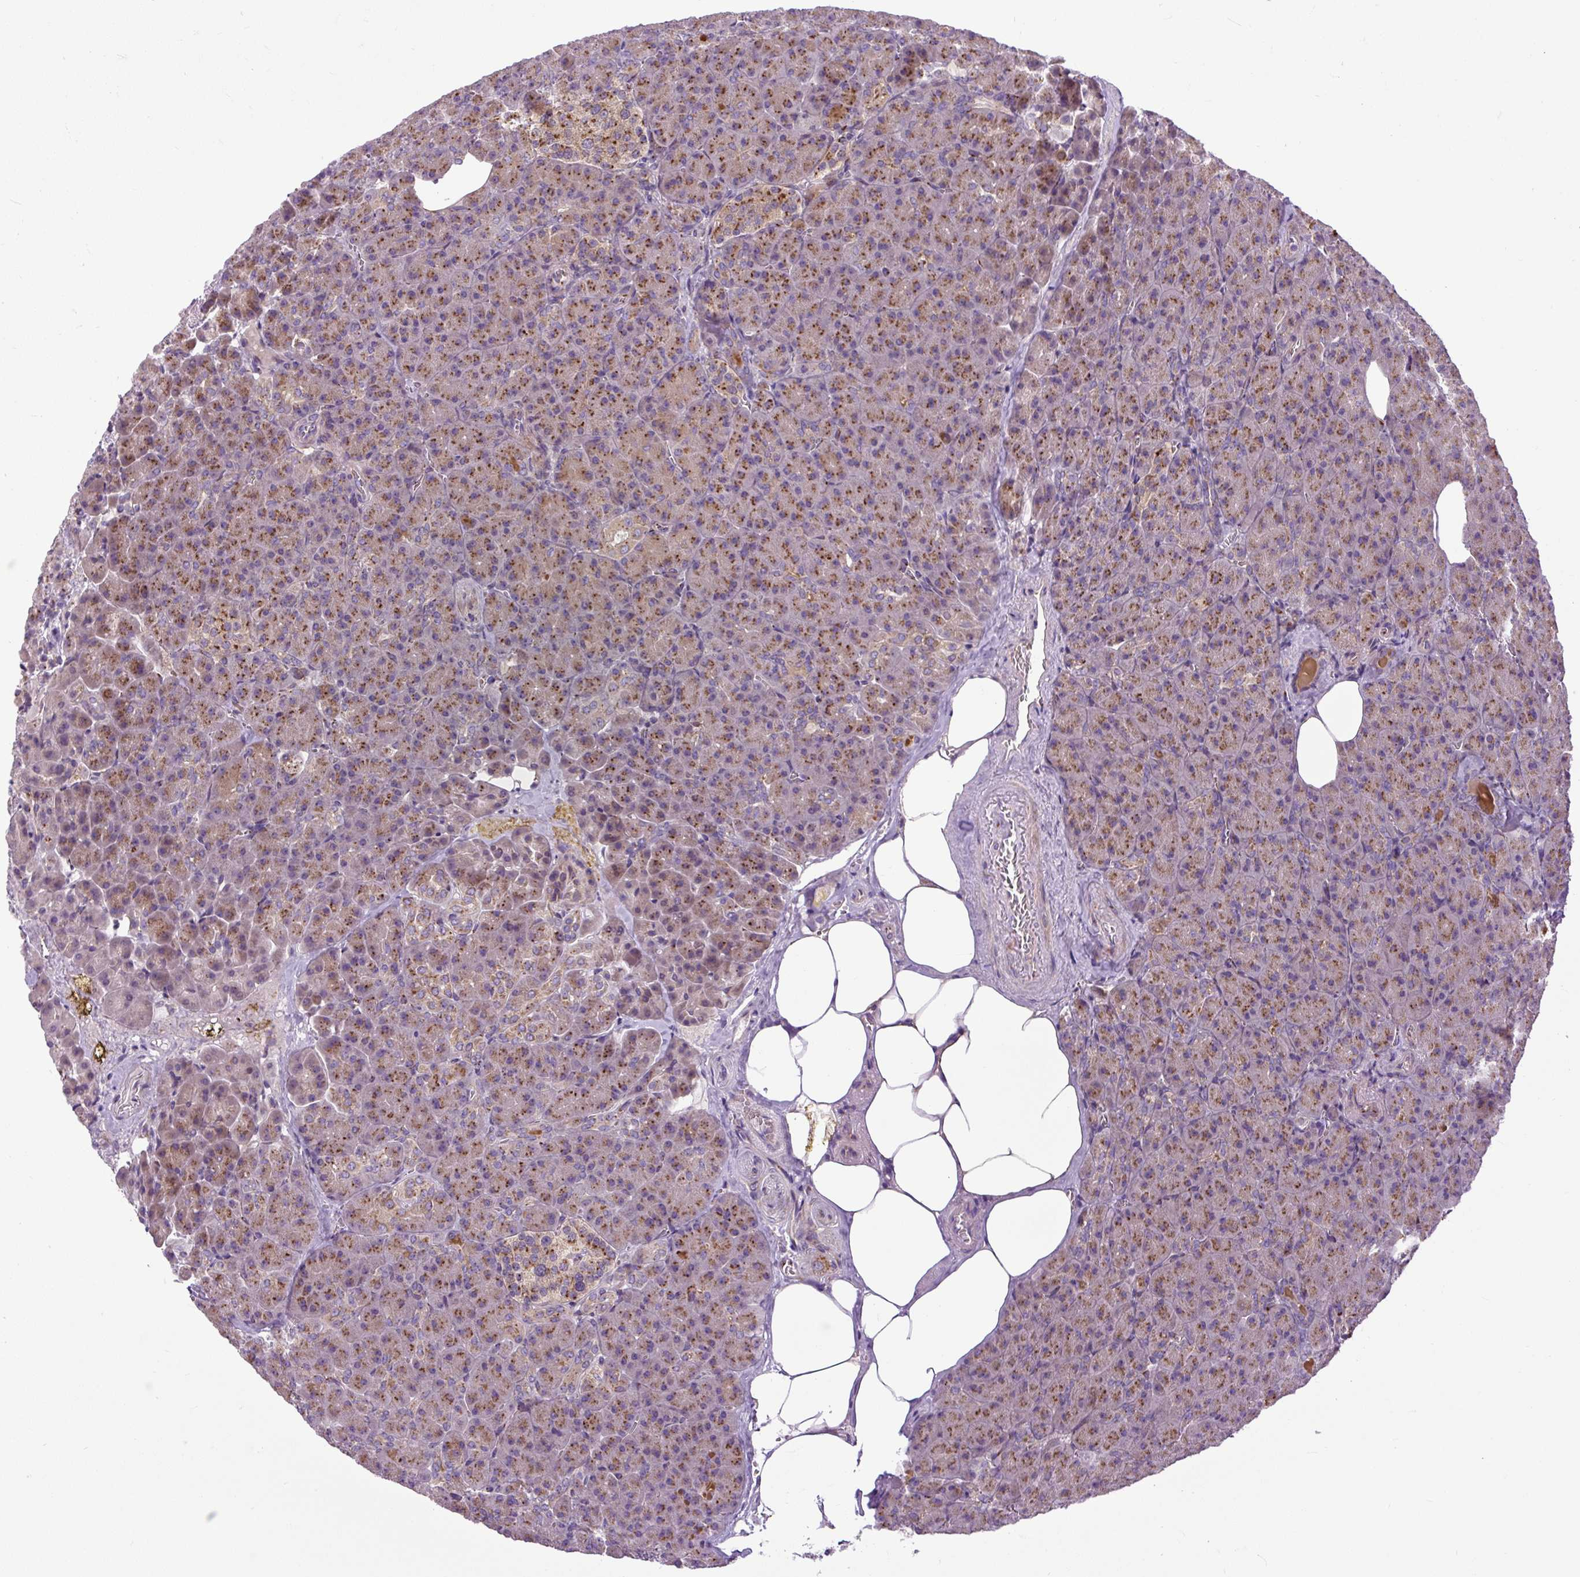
{"staining": {"intensity": "strong", "quantity": ">75%", "location": "cytoplasmic/membranous"}, "tissue": "pancreas", "cell_type": "Exocrine glandular cells", "image_type": "normal", "snomed": [{"axis": "morphology", "description": "Normal tissue, NOS"}, {"axis": "topography", "description": "Pancreas"}], "caption": "An IHC histopathology image of normal tissue is shown. Protein staining in brown shows strong cytoplasmic/membranous positivity in pancreas within exocrine glandular cells.", "gene": "MSMP", "patient": {"sex": "female", "age": 74}}